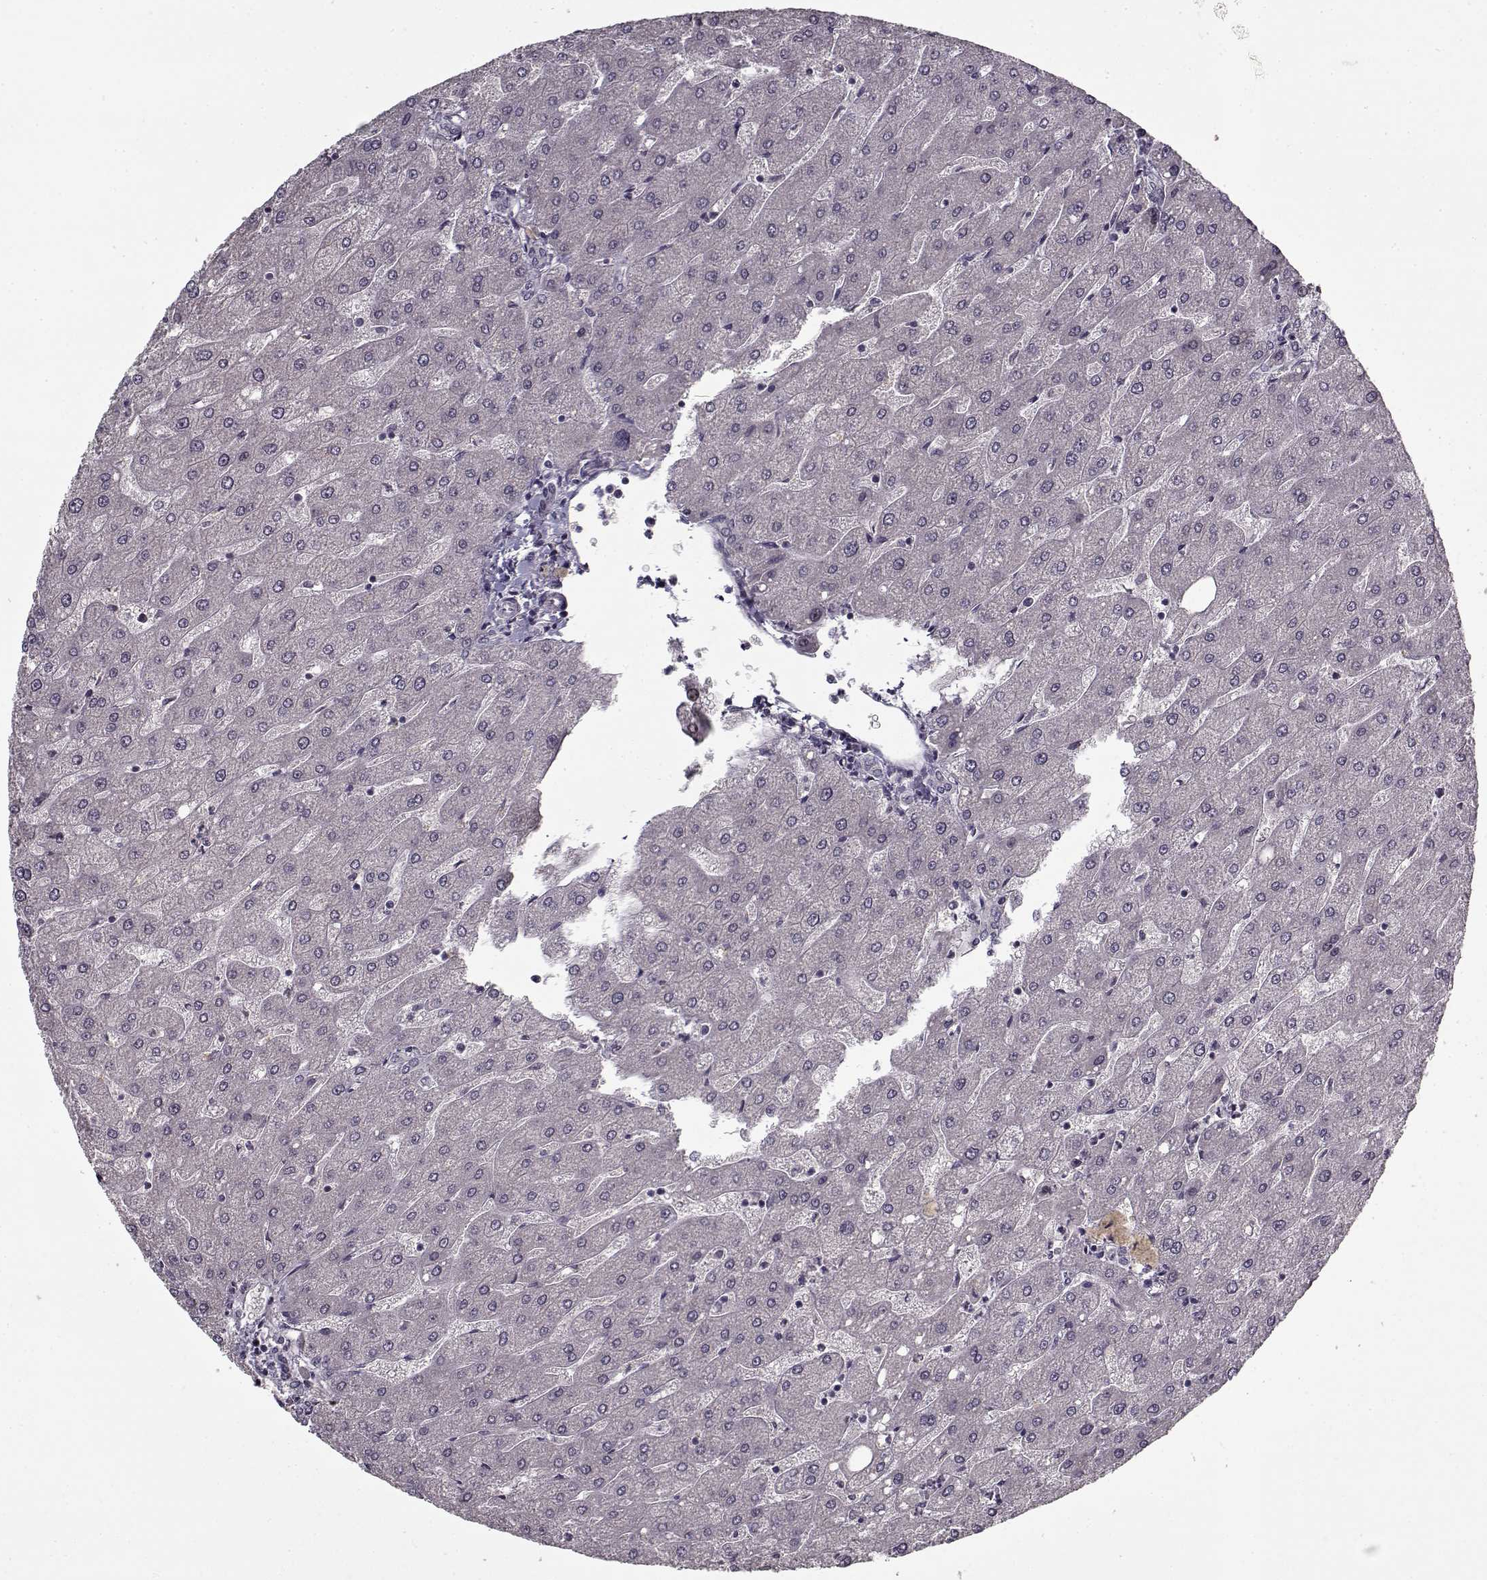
{"staining": {"intensity": "negative", "quantity": "none", "location": "none"}, "tissue": "liver", "cell_type": "Cholangiocytes", "image_type": "normal", "snomed": [{"axis": "morphology", "description": "Normal tissue, NOS"}, {"axis": "topography", "description": "Liver"}], "caption": "Liver was stained to show a protein in brown. There is no significant positivity in cholangiocytes. Nuclei are stained in blue.", "gene": "LAMA2", "patient": {"sex": "male", "age": 67}}